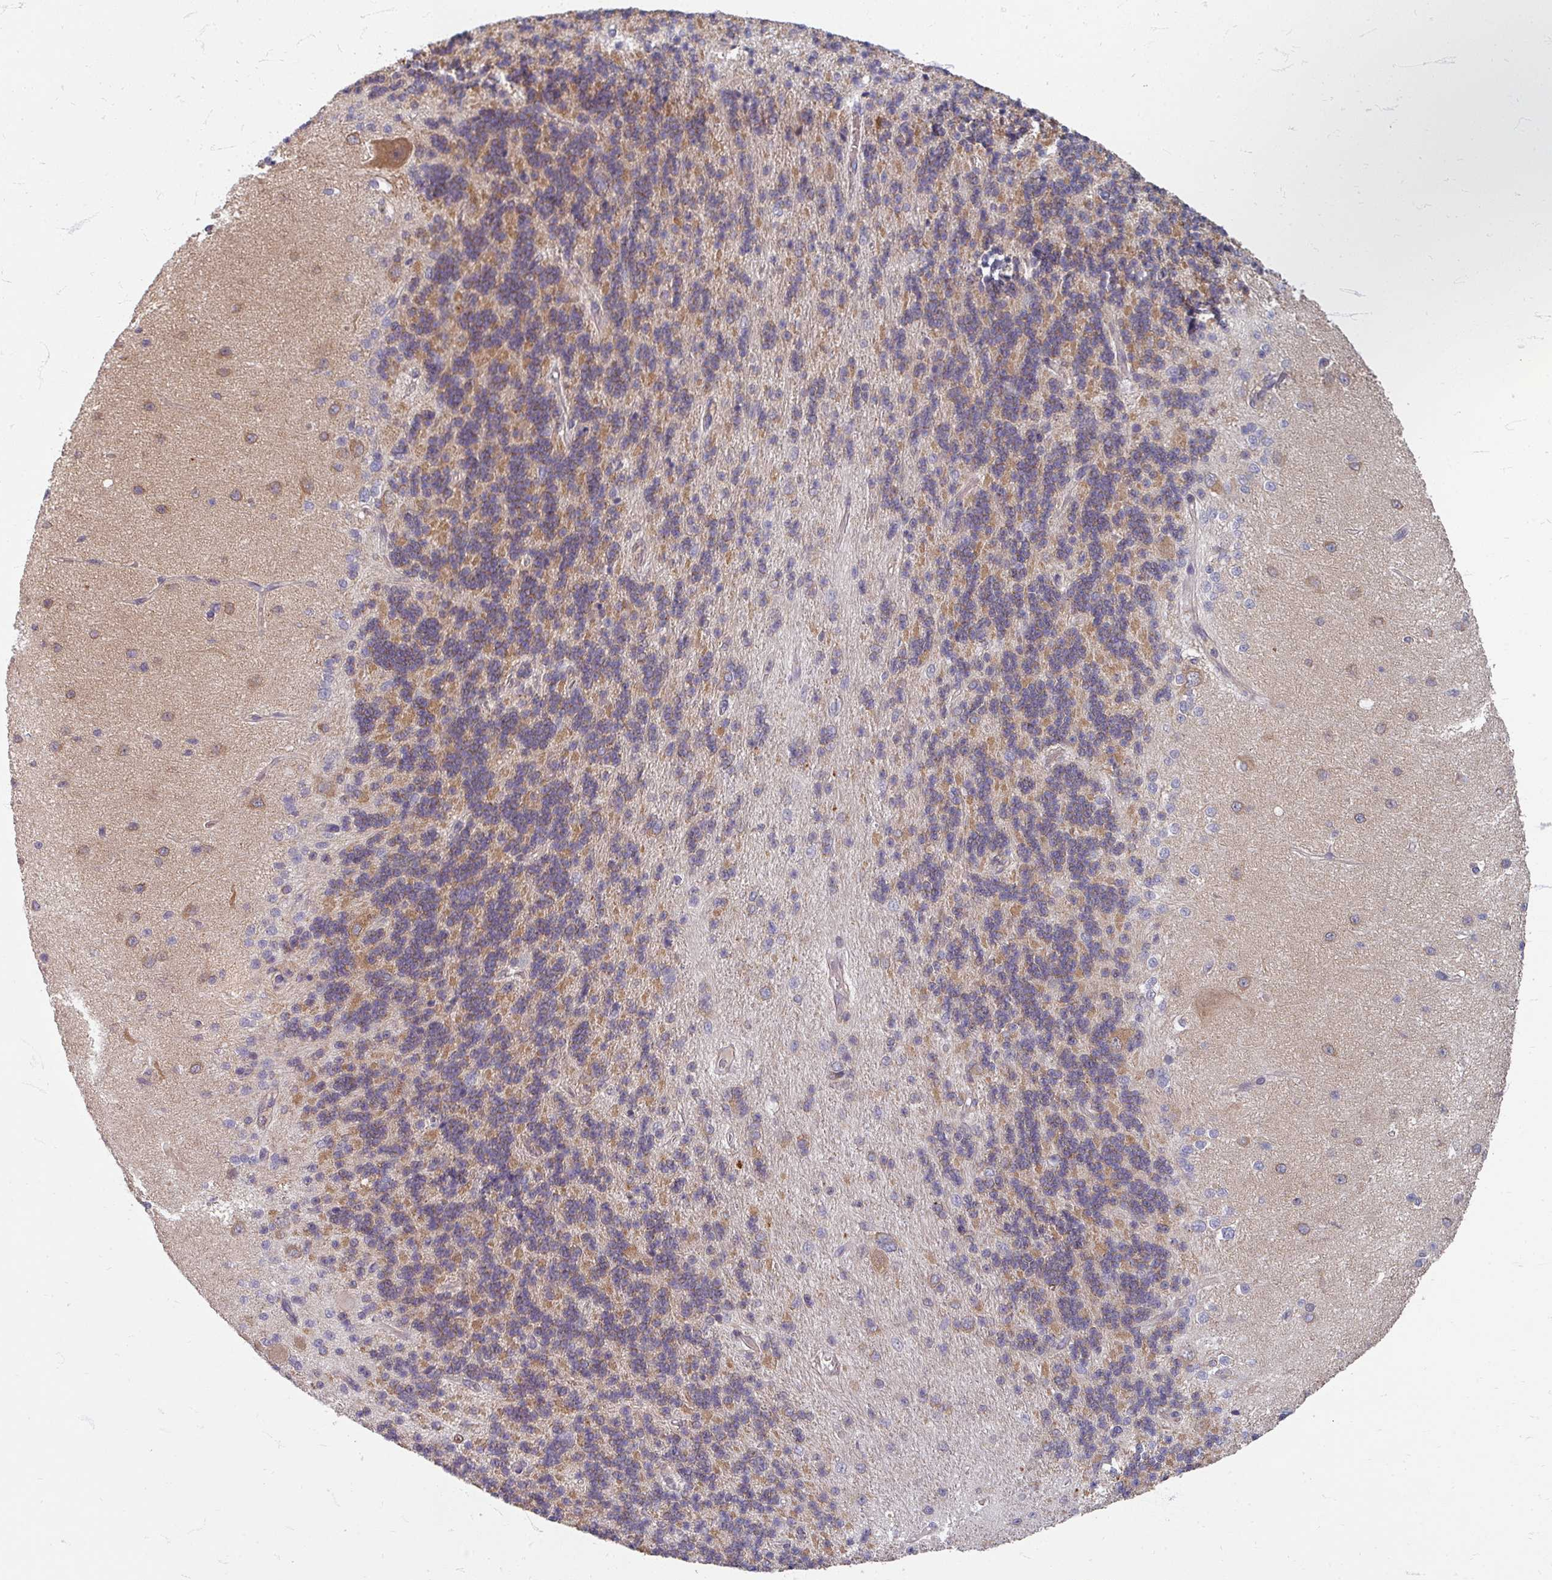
{"staining": {"intensity": "moderate", "quantity": "25%-75%", "location": "cytoplasmic/membranous"}, "tissue": "cerebellum", "cell_type": "Cells in granular layer", "image_type": "normal", "snomed": [{"axis": "morphology", "description": "Normal tissue, NOS"}, {"axis": "topography", "description": "Cerebellum"}], "caption": "Cerebellum was stained to show a protein in brown. There is medium levels of moderate cytoplasmic/membranous positivity in about 25%-75% of cells in granular layer. (brown staining indicates protein expression, while blue staining denotes nuclei).", "gene": "STAM", "patient": {"sex": "female", "age": 29}}